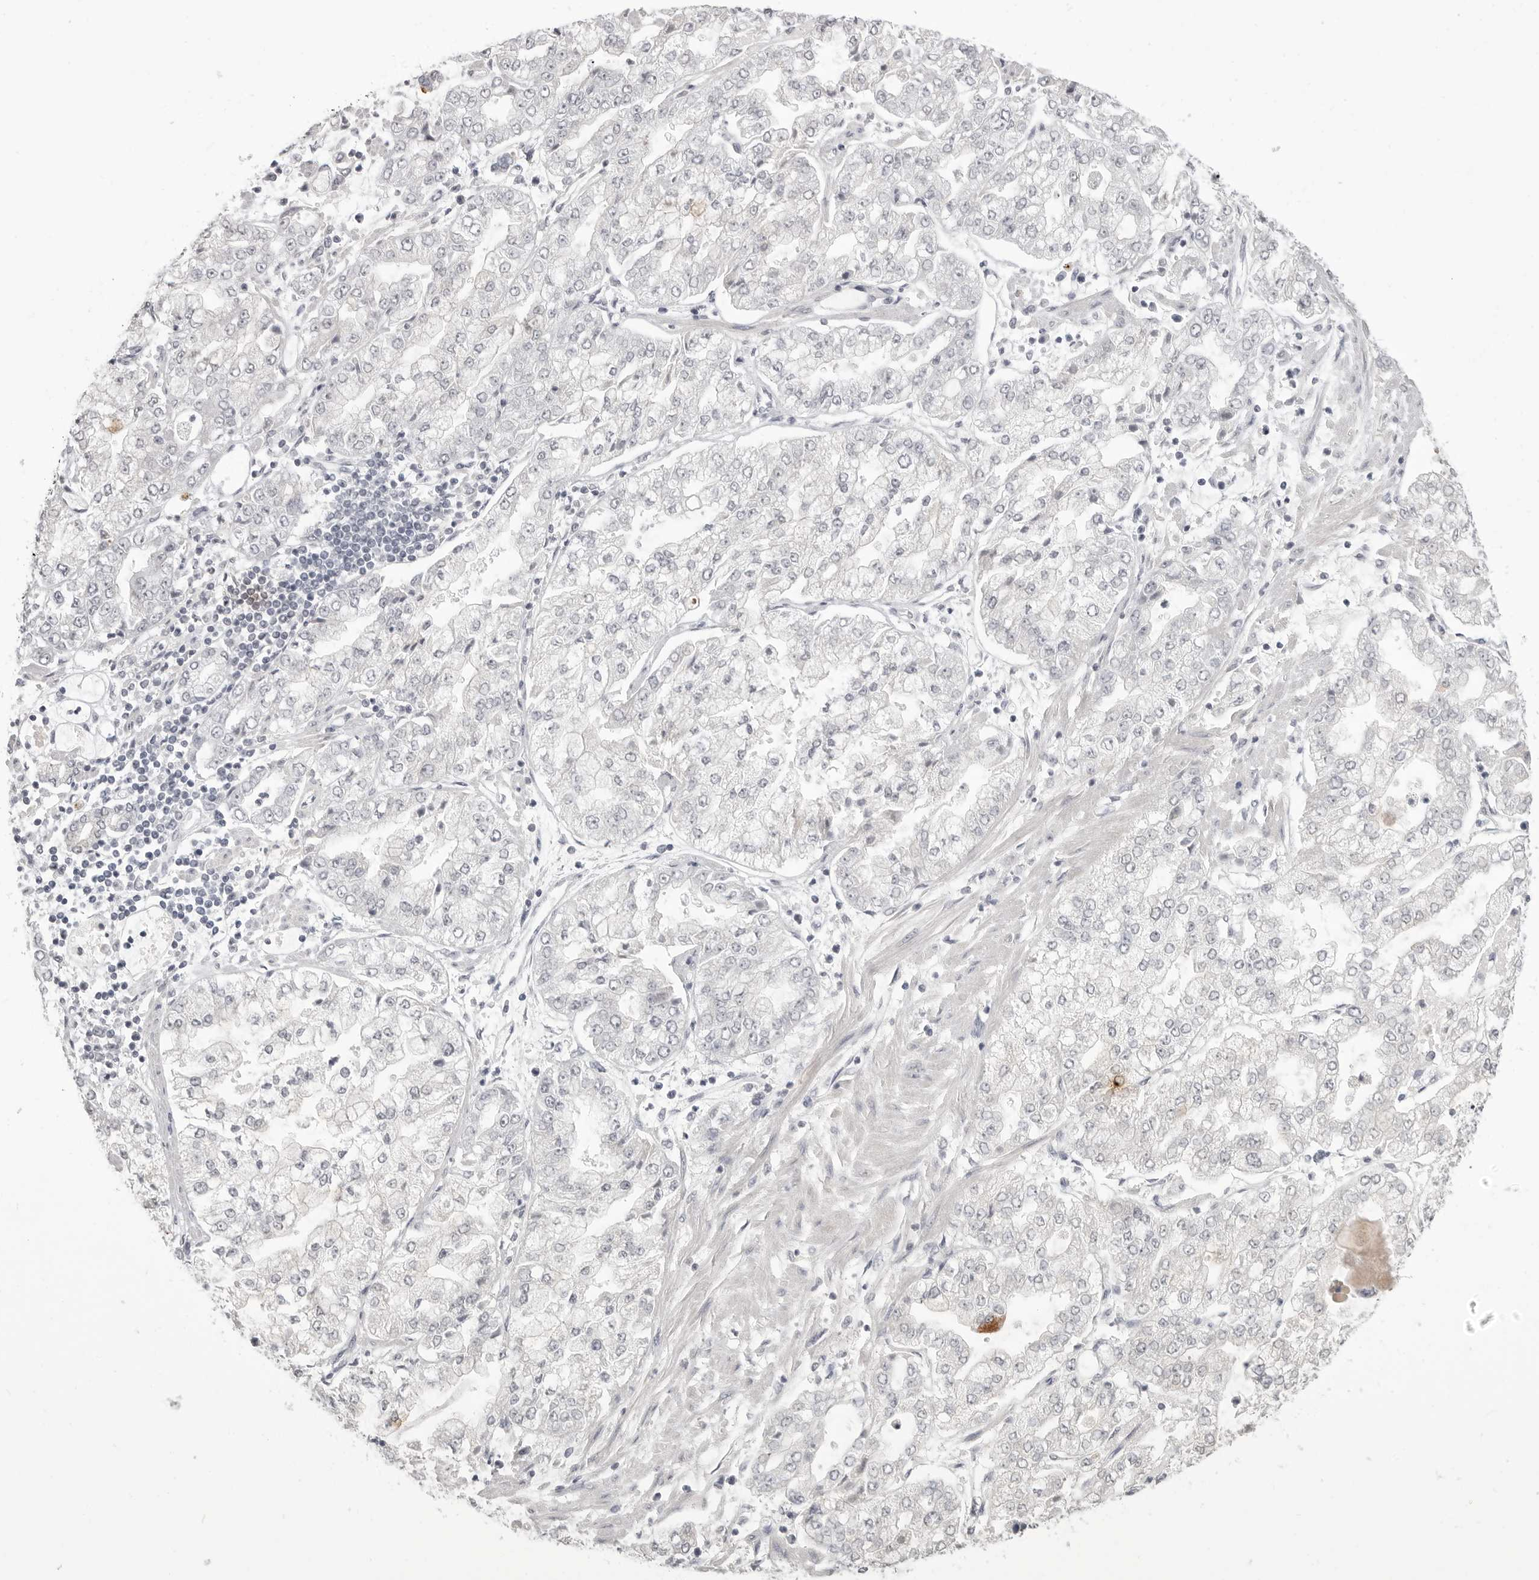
{"staining": {"intensity": "negative", "quantity": "none", "location": "none"}, "tissue": "stomach cancer", "cell_type": "Tumor cells", "image_type": "cancer", "snomed": [{"axis": "morphology", "description": "Adenocarcinoma, NOS"}, {"axis": "topography", "description": "Stomach"}], "caption": "Immunohistochemistry (IHC) micrograph of neoplastic tissue: human adenocarcinoma (stomach) stained with DAB displays no significant protein staining in tumor cells.", "gene": "PRSS1", "patient": {"sex": "male", "age": 76}}